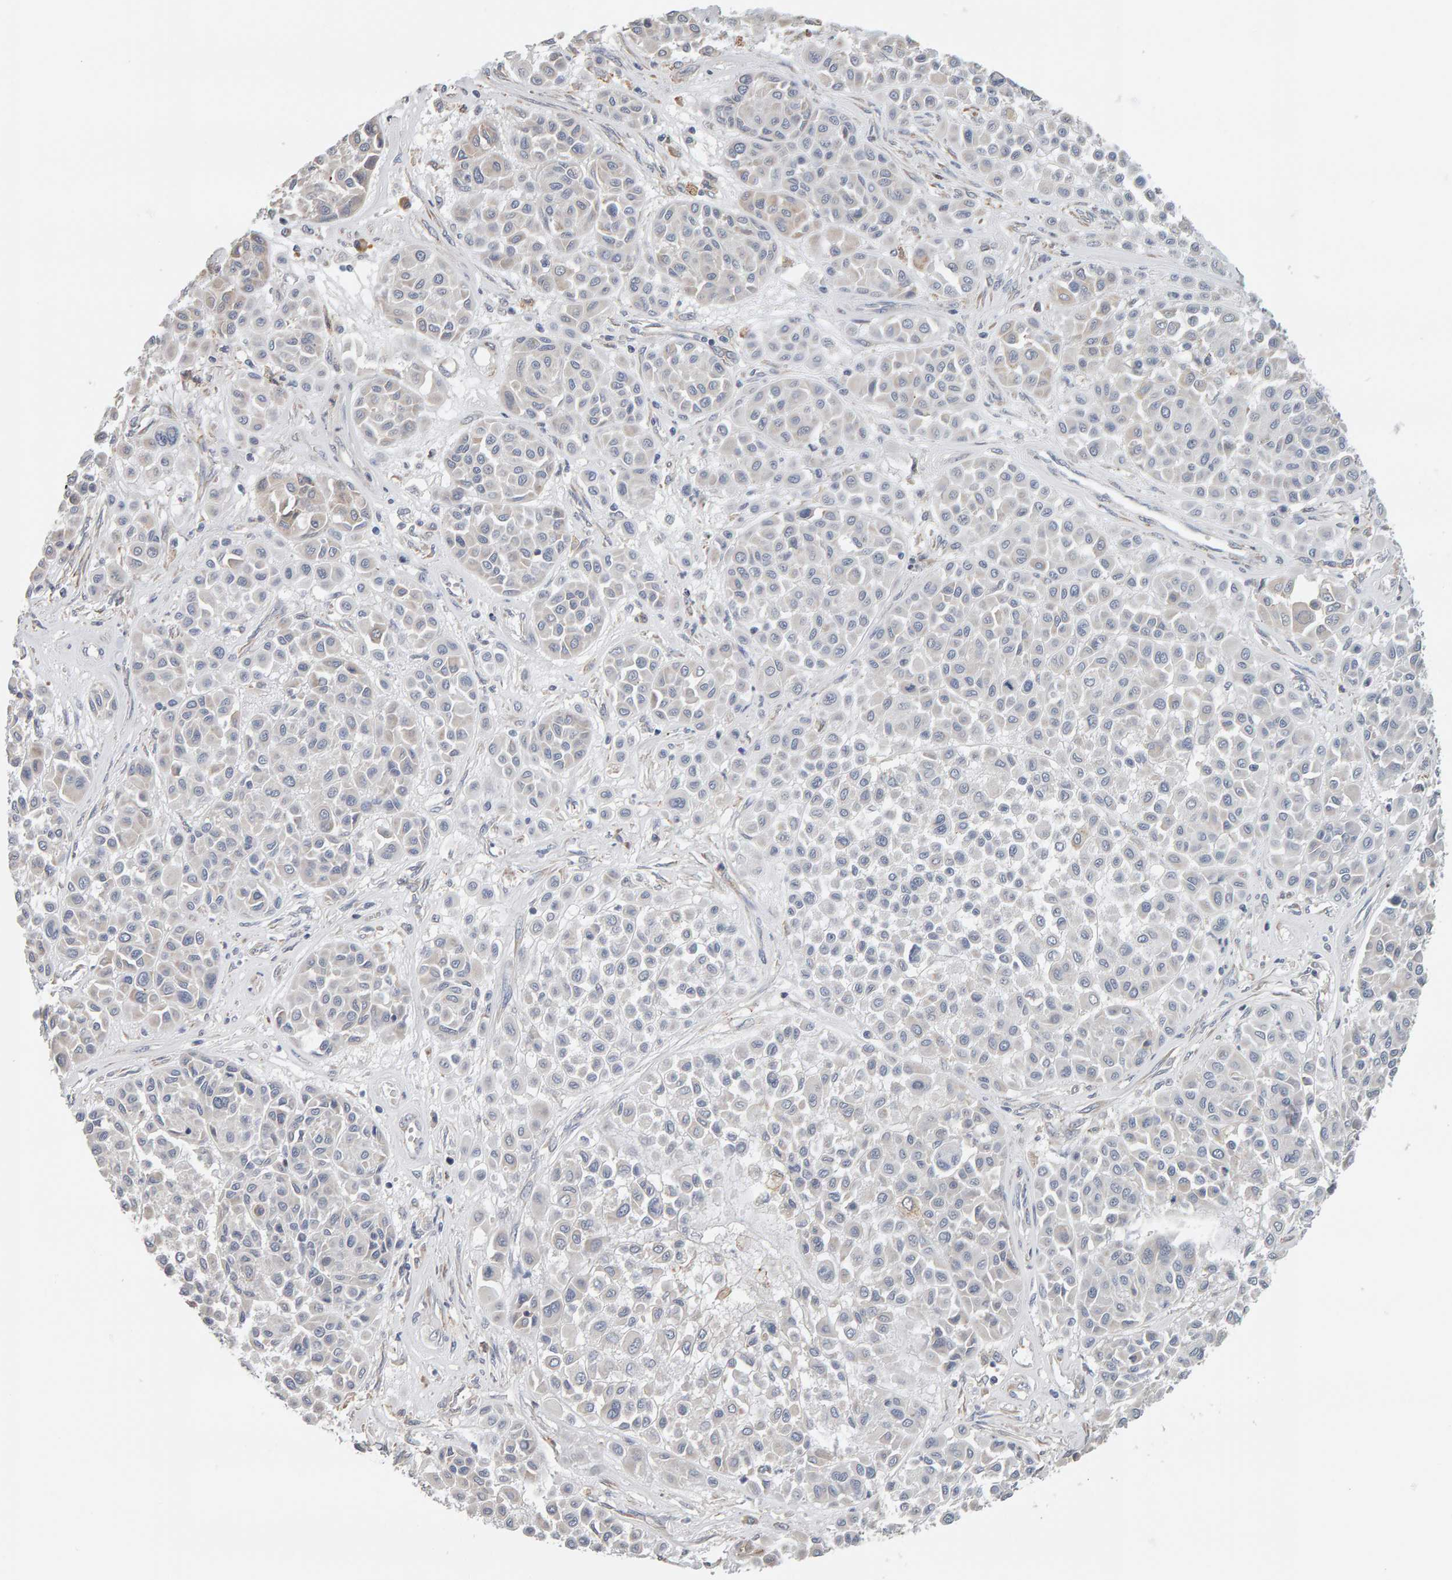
{"staining": {"intensity": "negative", "quantity": "none", "location": "none"}, "tissue": "melanoma", "cell_type": "Tumor cells", "image_type": "cancer", "snomed": [{"axis": "morphology", "description": "Malignant melanoma, Metastatic site"}, {"axis": "topography", "description": "Soft tissue"}], "caption": "Immunohistochemical staining of human malignant melanoma (metastatic site) displays no significant staining in tumor cells.", "gene": "ADHFE1", "patient": {"sex": "male", "age": 41}}